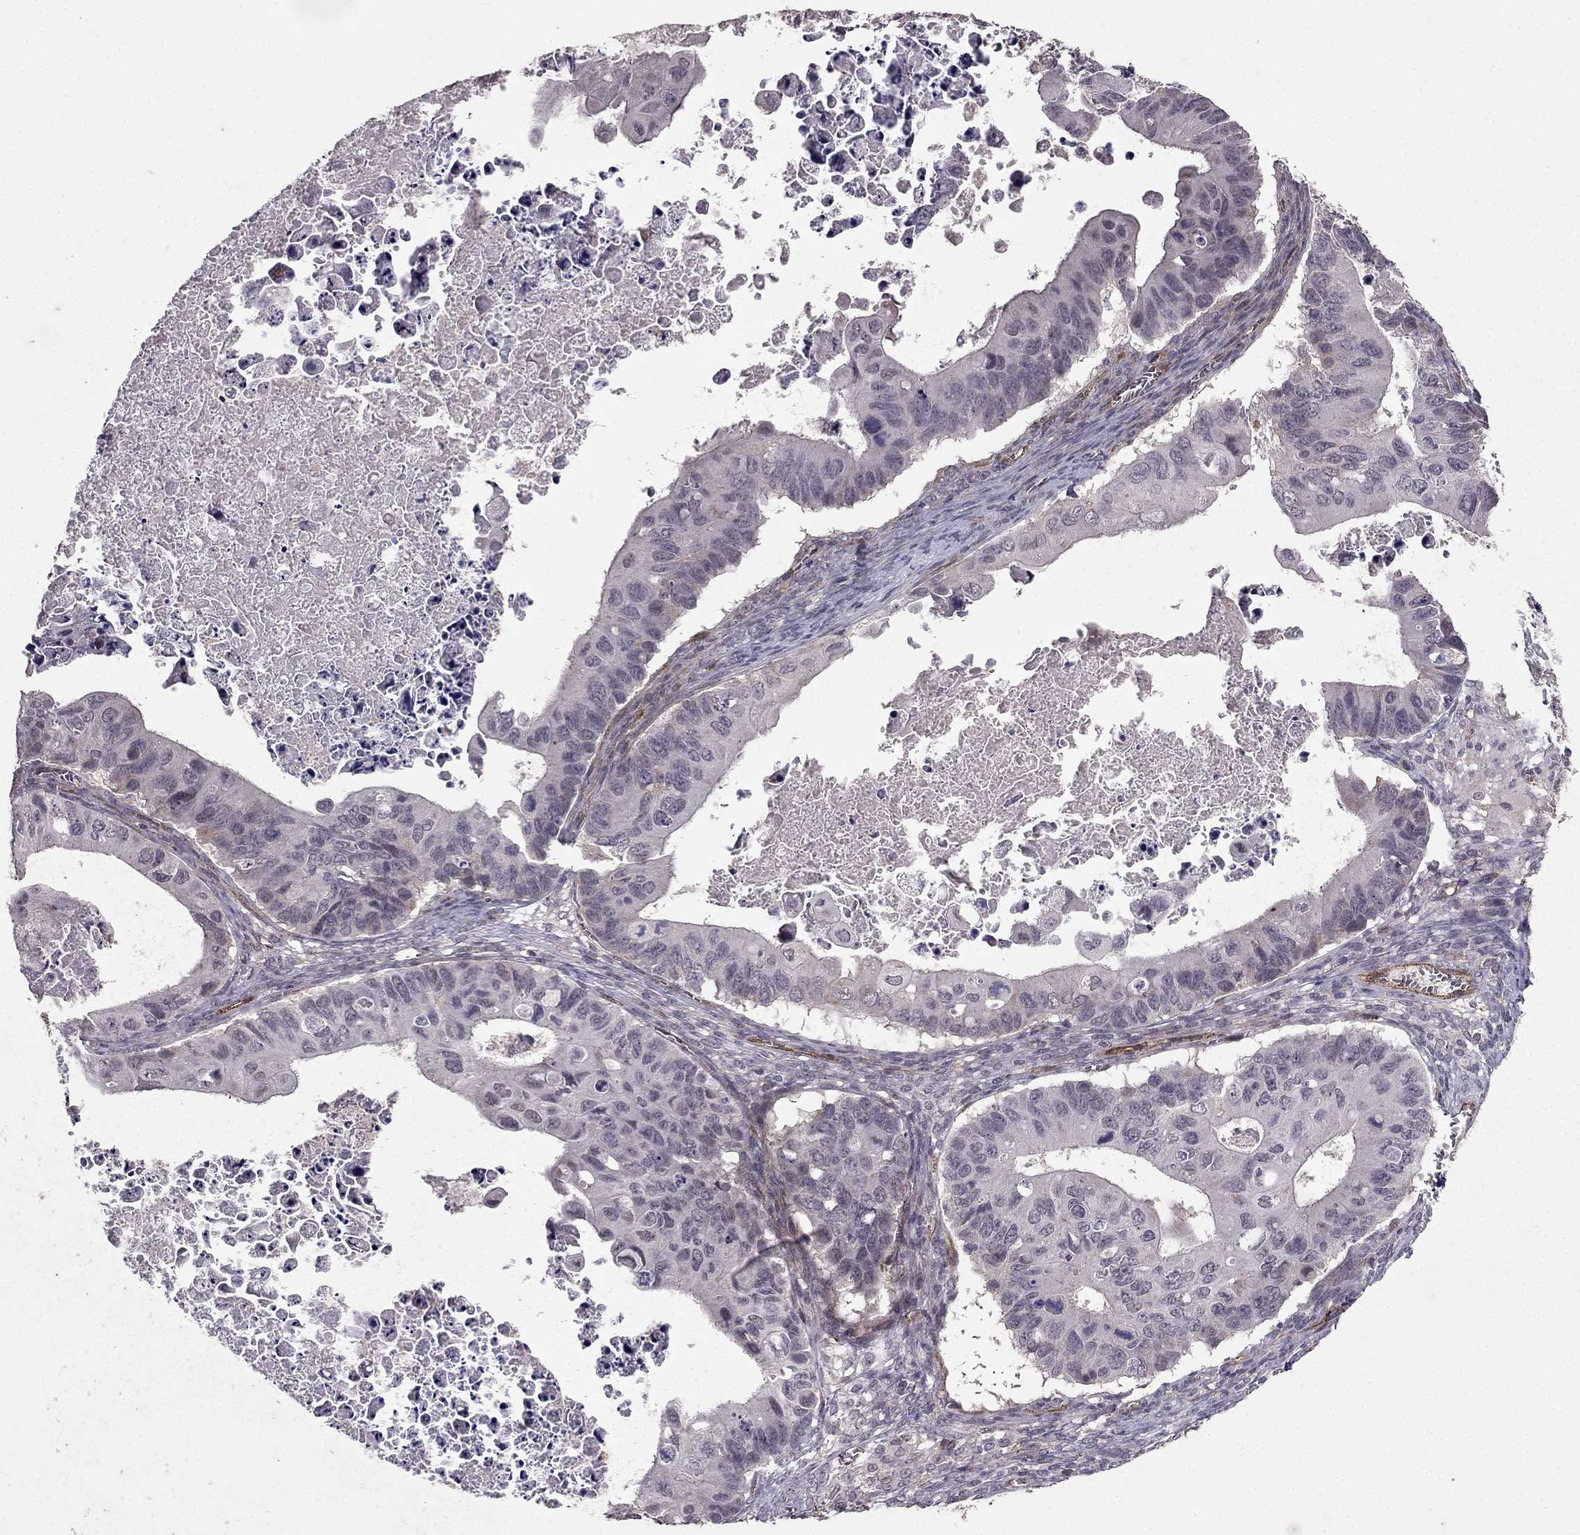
{"staining": {"intensity": "negative", "quantity": "none", "location": "none"}, "tissue": "ovarian cancer", "cell_type": "Tumor cells", "image_type": "cancer", "snomed": [{"axis": "morphology", "description": "Cystadenocarcinoma, mucinous, NOS"}, {"axis": "topography", "description": "Ovary"}], "caption": "A photomicrograph of ovarian cancer (mucinous cystadenocarcinoma) stained for a protein reveals no brown staining in tumor cells.", "gene": "RASIP1", "patient": {"sex": "female", "age": 64}}